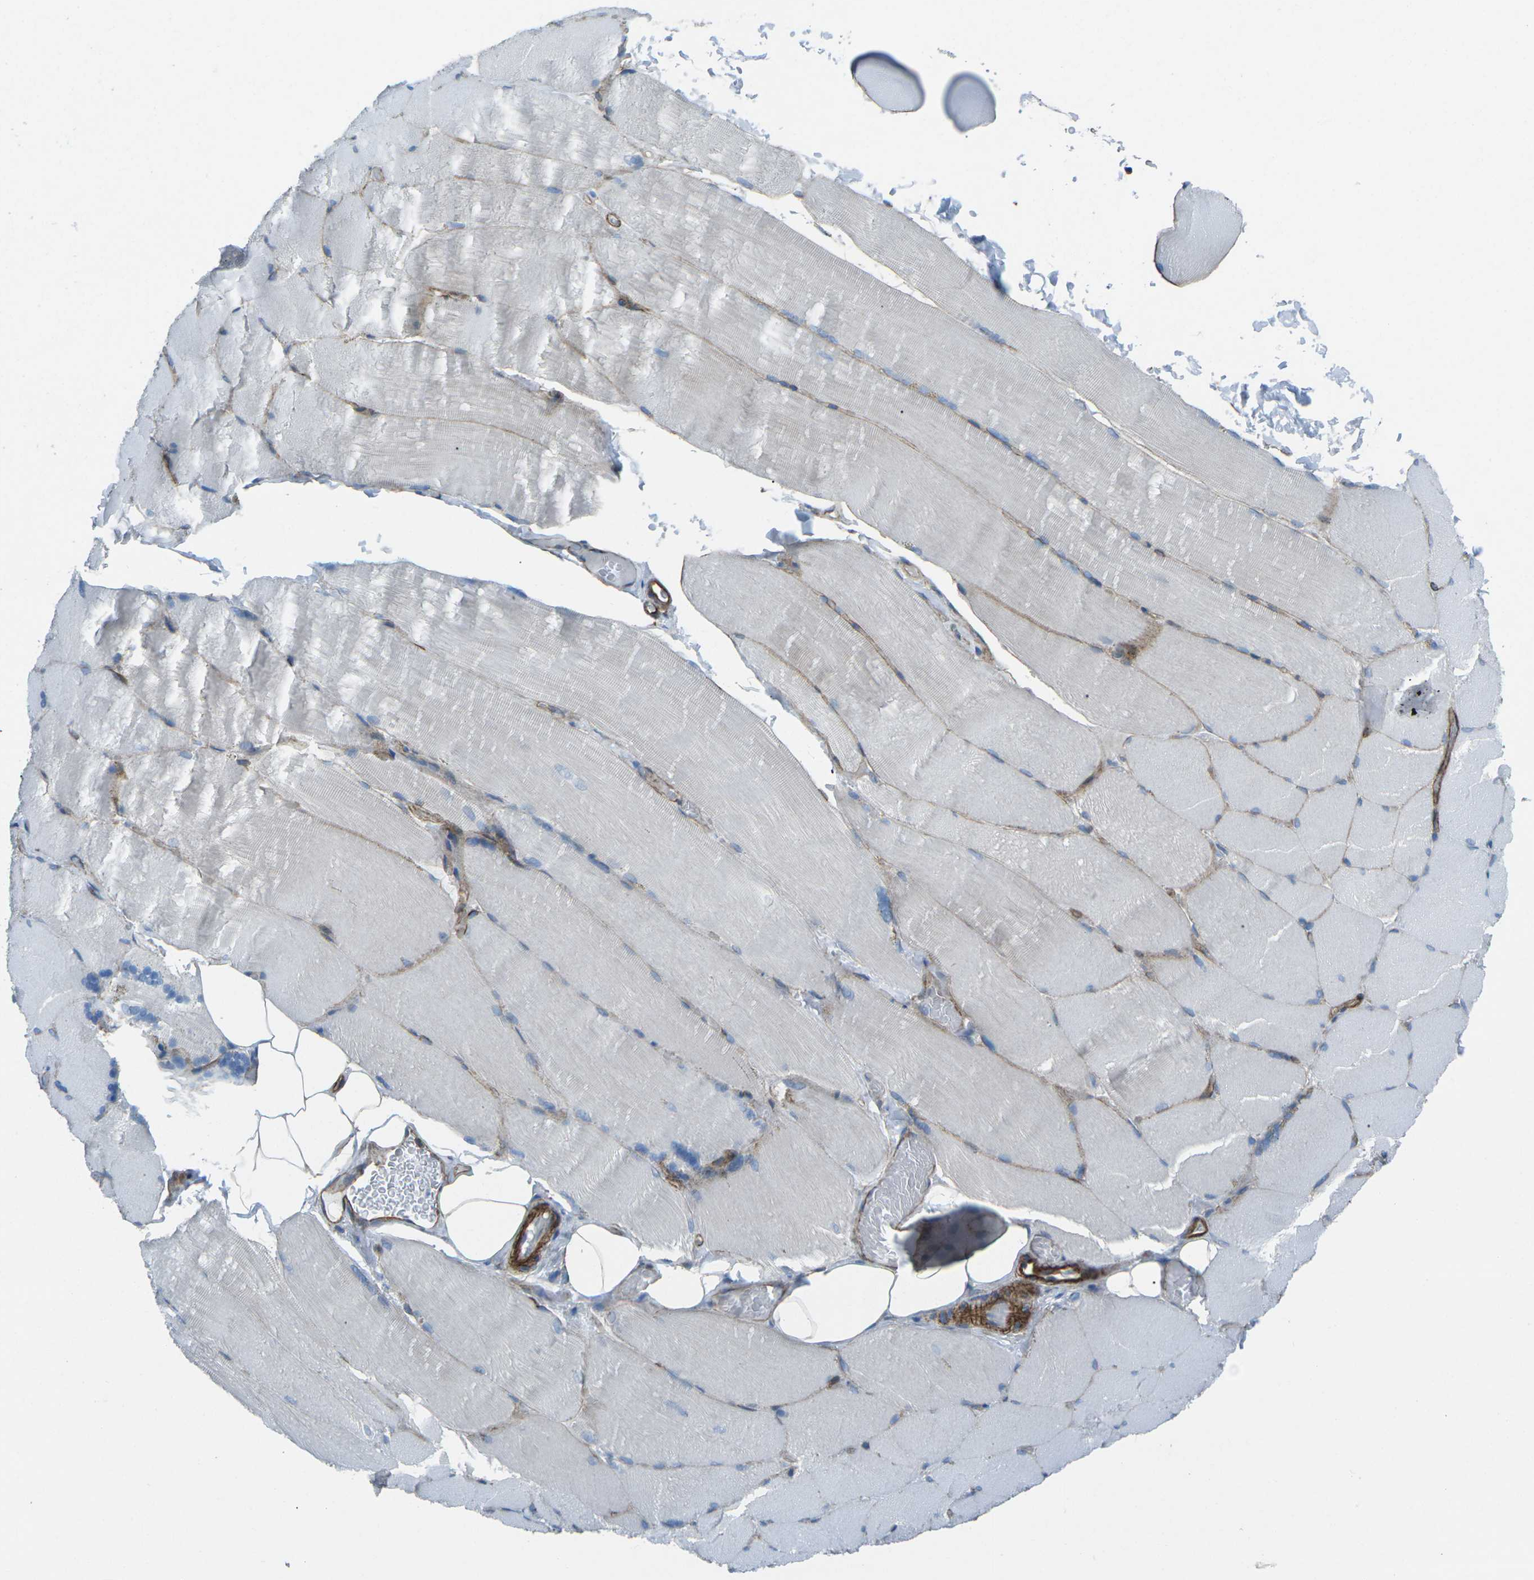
{"staining": {"intensity": "weak", "quantity": "<25%", "location": "cytoplasmic/membranous"}, "tissue": "skeletal muscle", "cell_type": "Myocytes", "image_type": "normal", "snomed": [{"axis": "morphology", "description": "Normal tissue, NOS"}, {"axis": "topography", "description": "Skin"}, {"axis": "topography", "description": "Skeletal muscle"}], "caption": "Skeletal muscle stained for a protein using IHC demonstrates no expression myocytes.", "gene": "UTRN", "patient": {"sex": "male", "age": 83}}